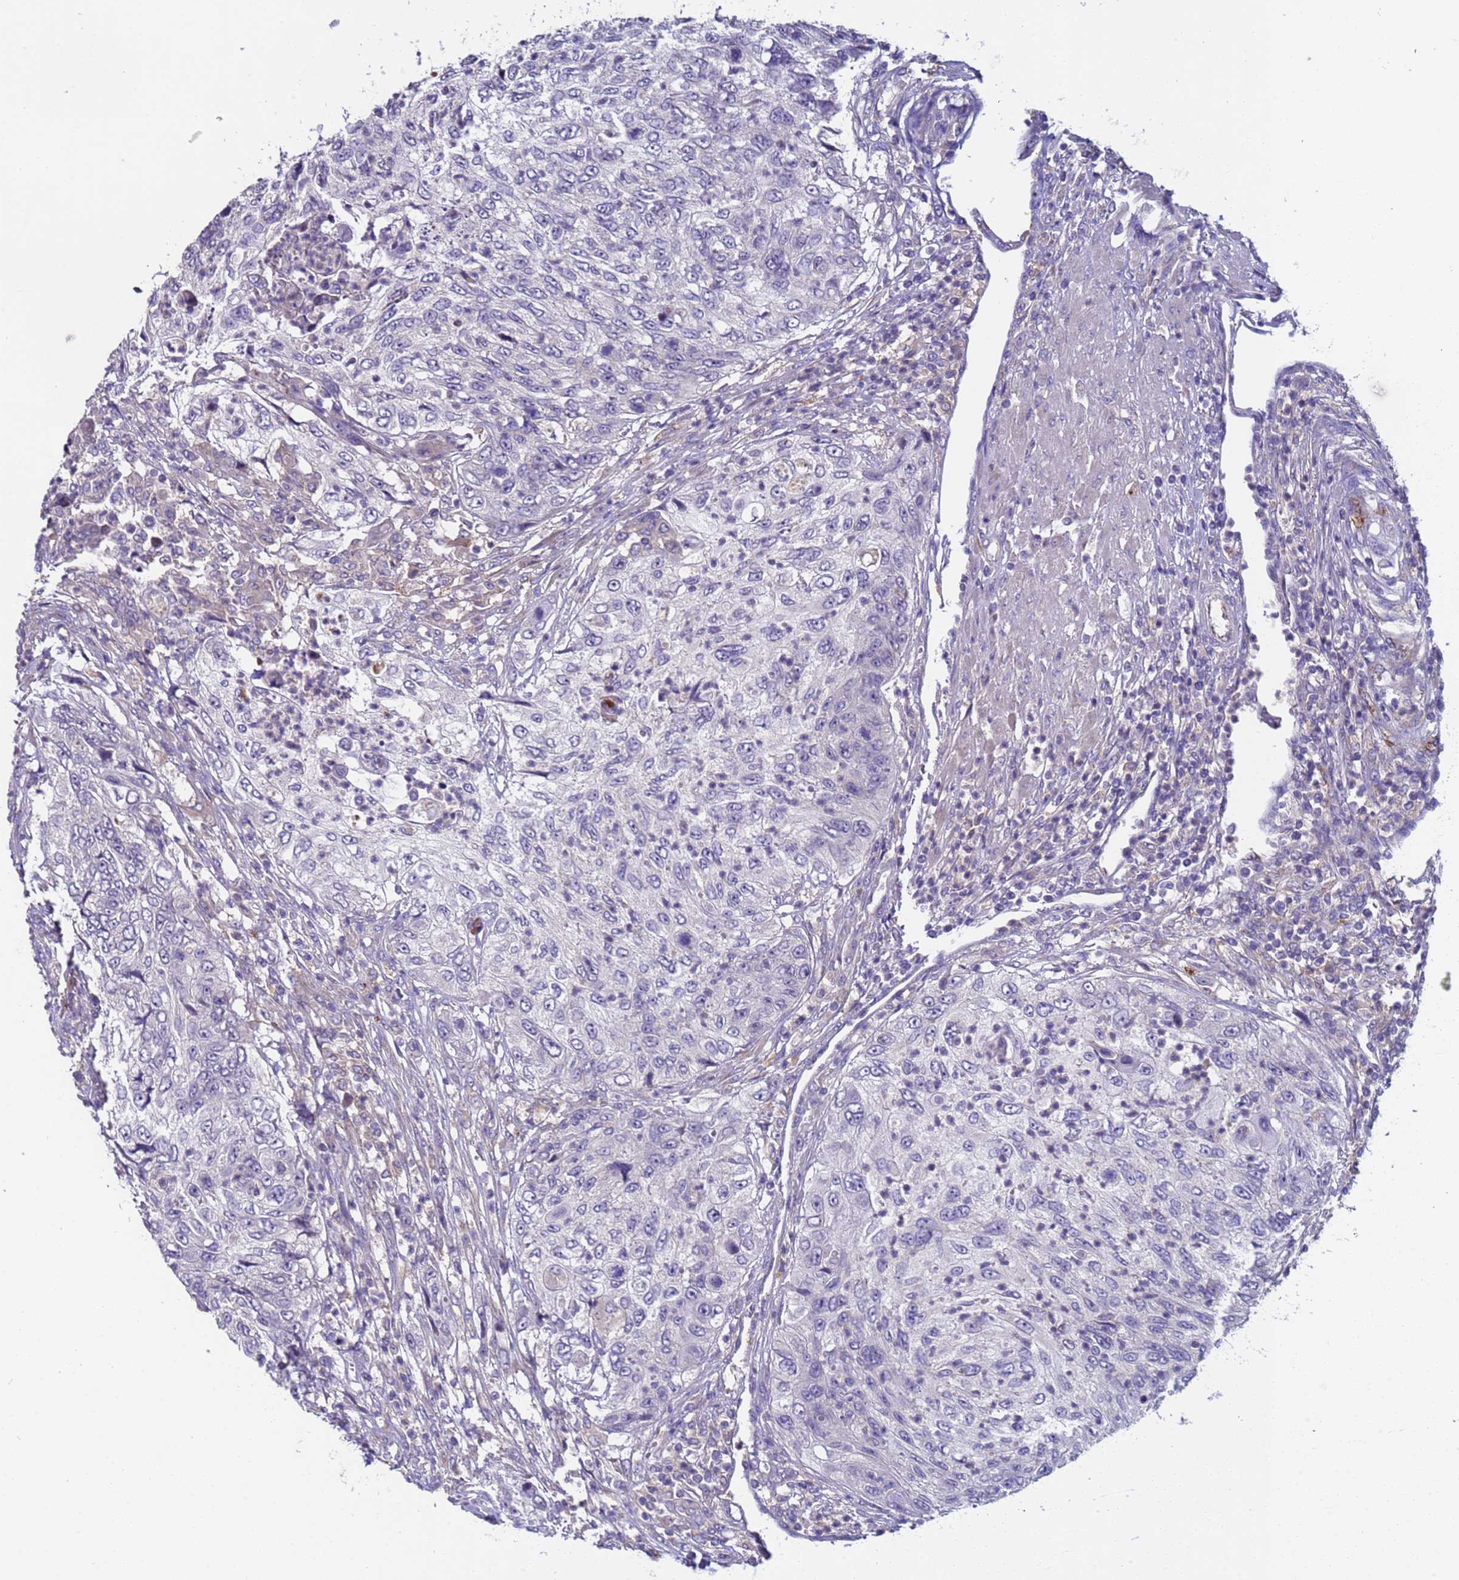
{"staining": {"intensity": "negative", "quantity": "none", "location": "none"}, "tissue": "urothelial cancer", "cell_type": "Tumor cells", "image_type": "cancer", "snomed": [{"axis": "morphology", "description": "Urothelial carcinoma, High grade"}, {"axis": "topography", "description": "Urinary bladder"}], "caption": "The immunohistochemistry image has no significant expression in tumor cells of urothelial cancer tissue.", "gene": "ZNF248", "patient": {"sex": "female", "age": 60}}